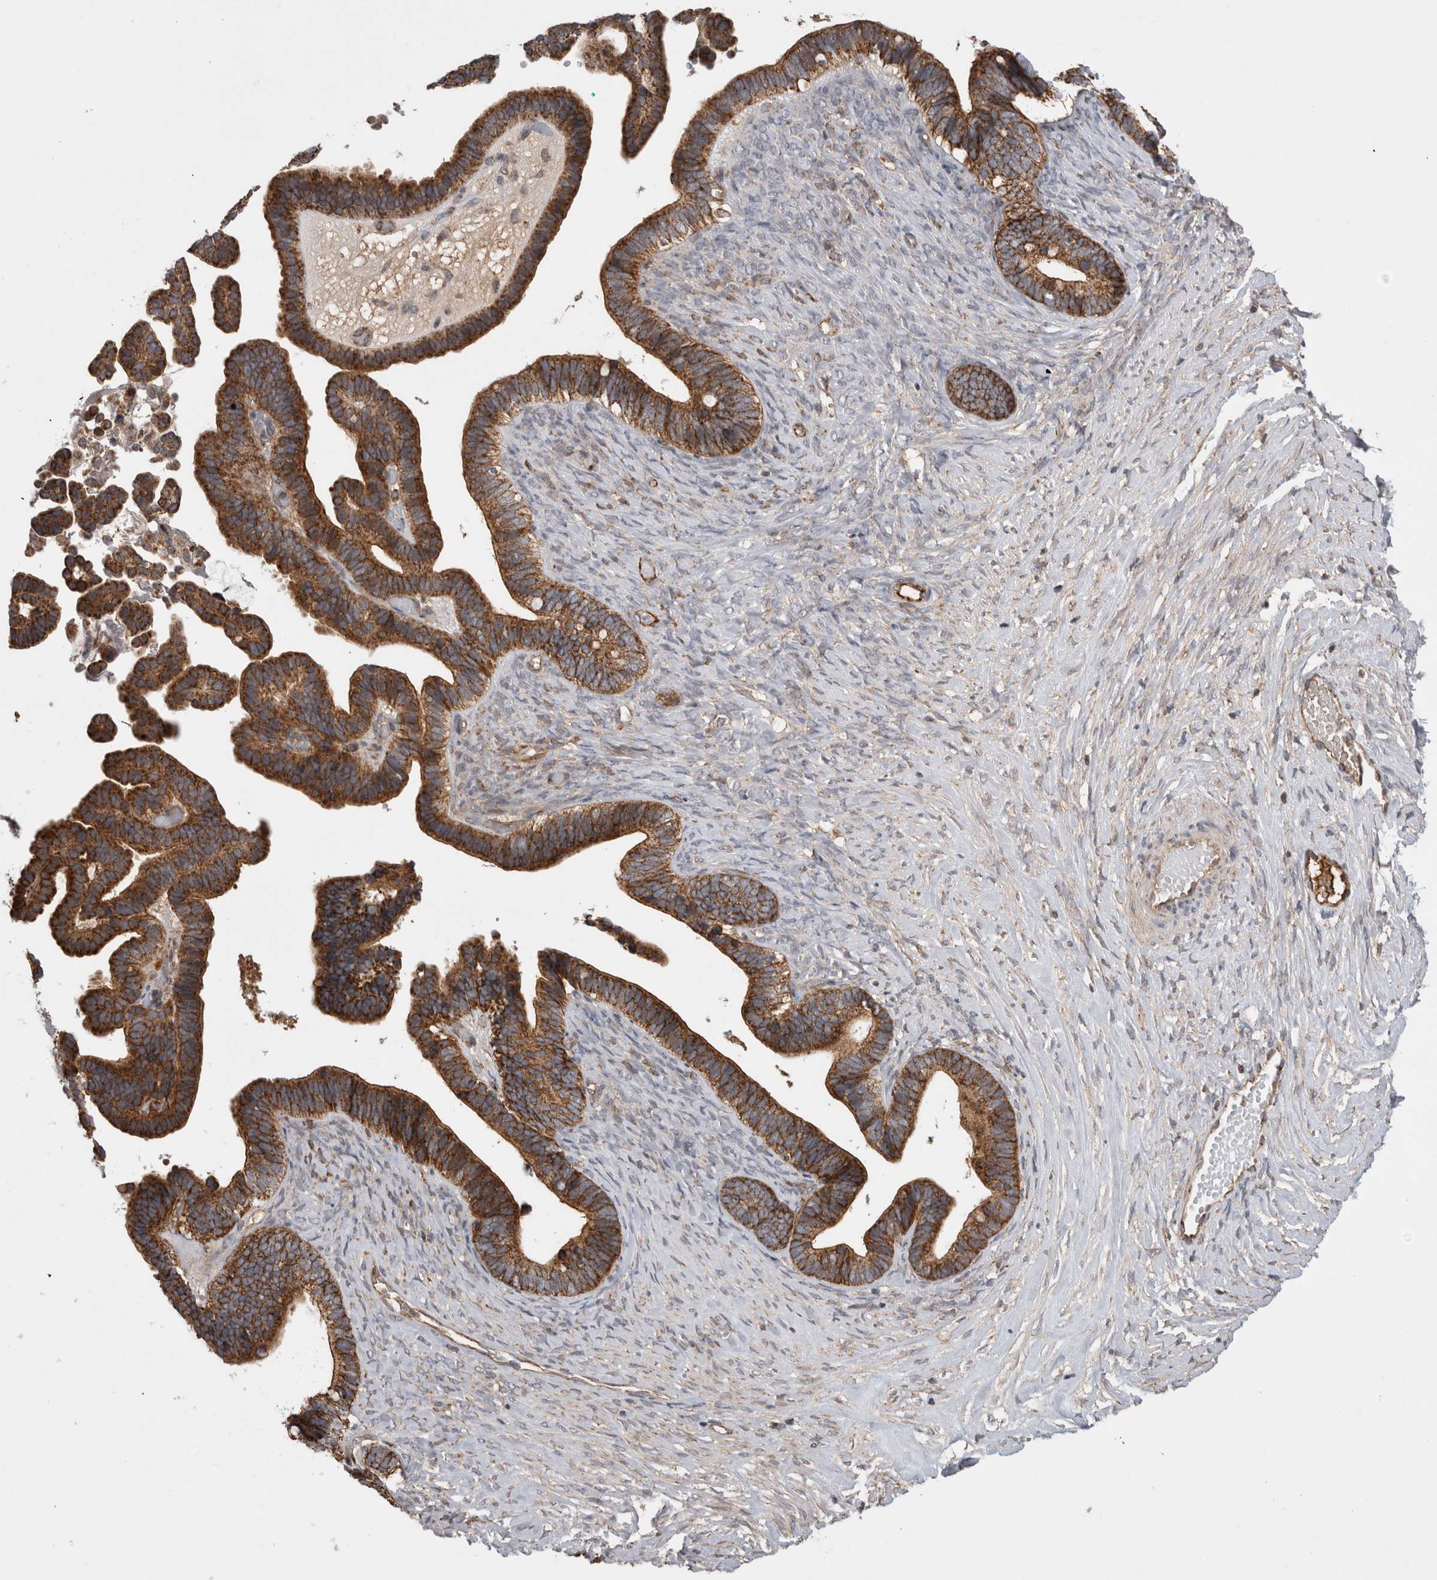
{"staining": {"intensity": "strong", "quantity": ">75%", "location": "cytoplasmic/membranous"}, "tissue": "ovarian cancer", "cell_type": "Tumor cells", "image_type": "cancer", "snomed": [{"axis": "morphology", "description": "Cystadenocarcinoma, serous, NOS"}, {"axis": "topography", "description": "Ovary"}], "caption": "This is an image of immunohistochemistry staining of ovarian cancer (serous cystadenocarcinoma), which shows strong expression in the cytoplasmic/membranous of tumor cells.", "gene": "DARS2", "patient": {"sex": "female", "age": 56}}